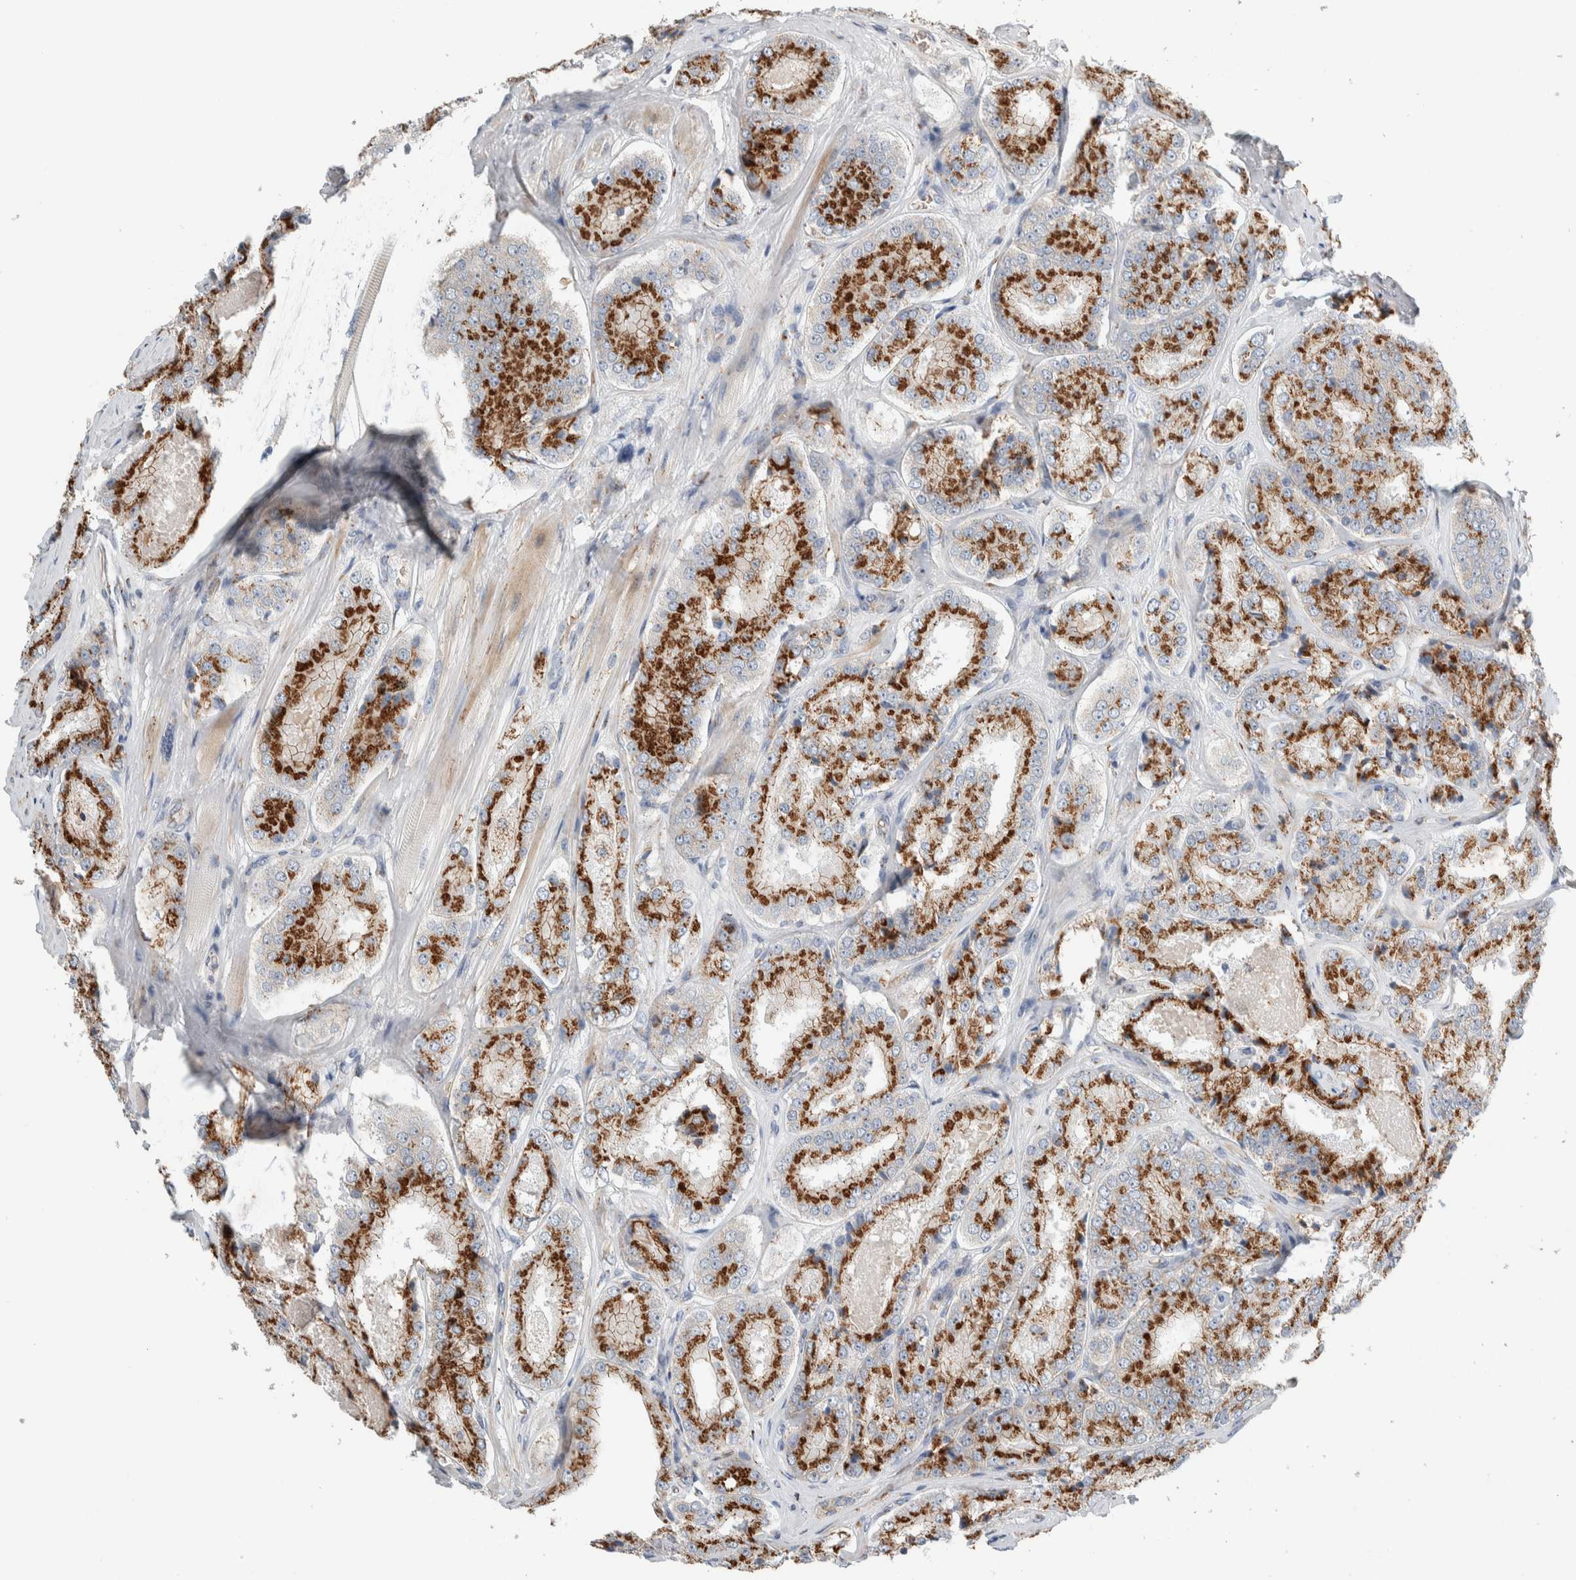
{"staining": {"intensity": "strong", "quantity": ">75%", "location": "cytoplasmic/membranous"}, "tissue": "prostate cancer", "cell_type": "Tumor cells", "image_type": "cancer", "snomed": [{"axis": "morphology", "description": "Adenocarcinoma, High grade"}, {"axis": "topography", "description": "Prostate"}], "caption": "Immunohistochemical staining of human prostate cancer (adenocarcinoma (high-grade)) displays strong cytoplasmic/membranous protein expression in about >75% of tumor cells.", "gene": "SLC38A10", "patient": {"sex": "male", "age": 65}}